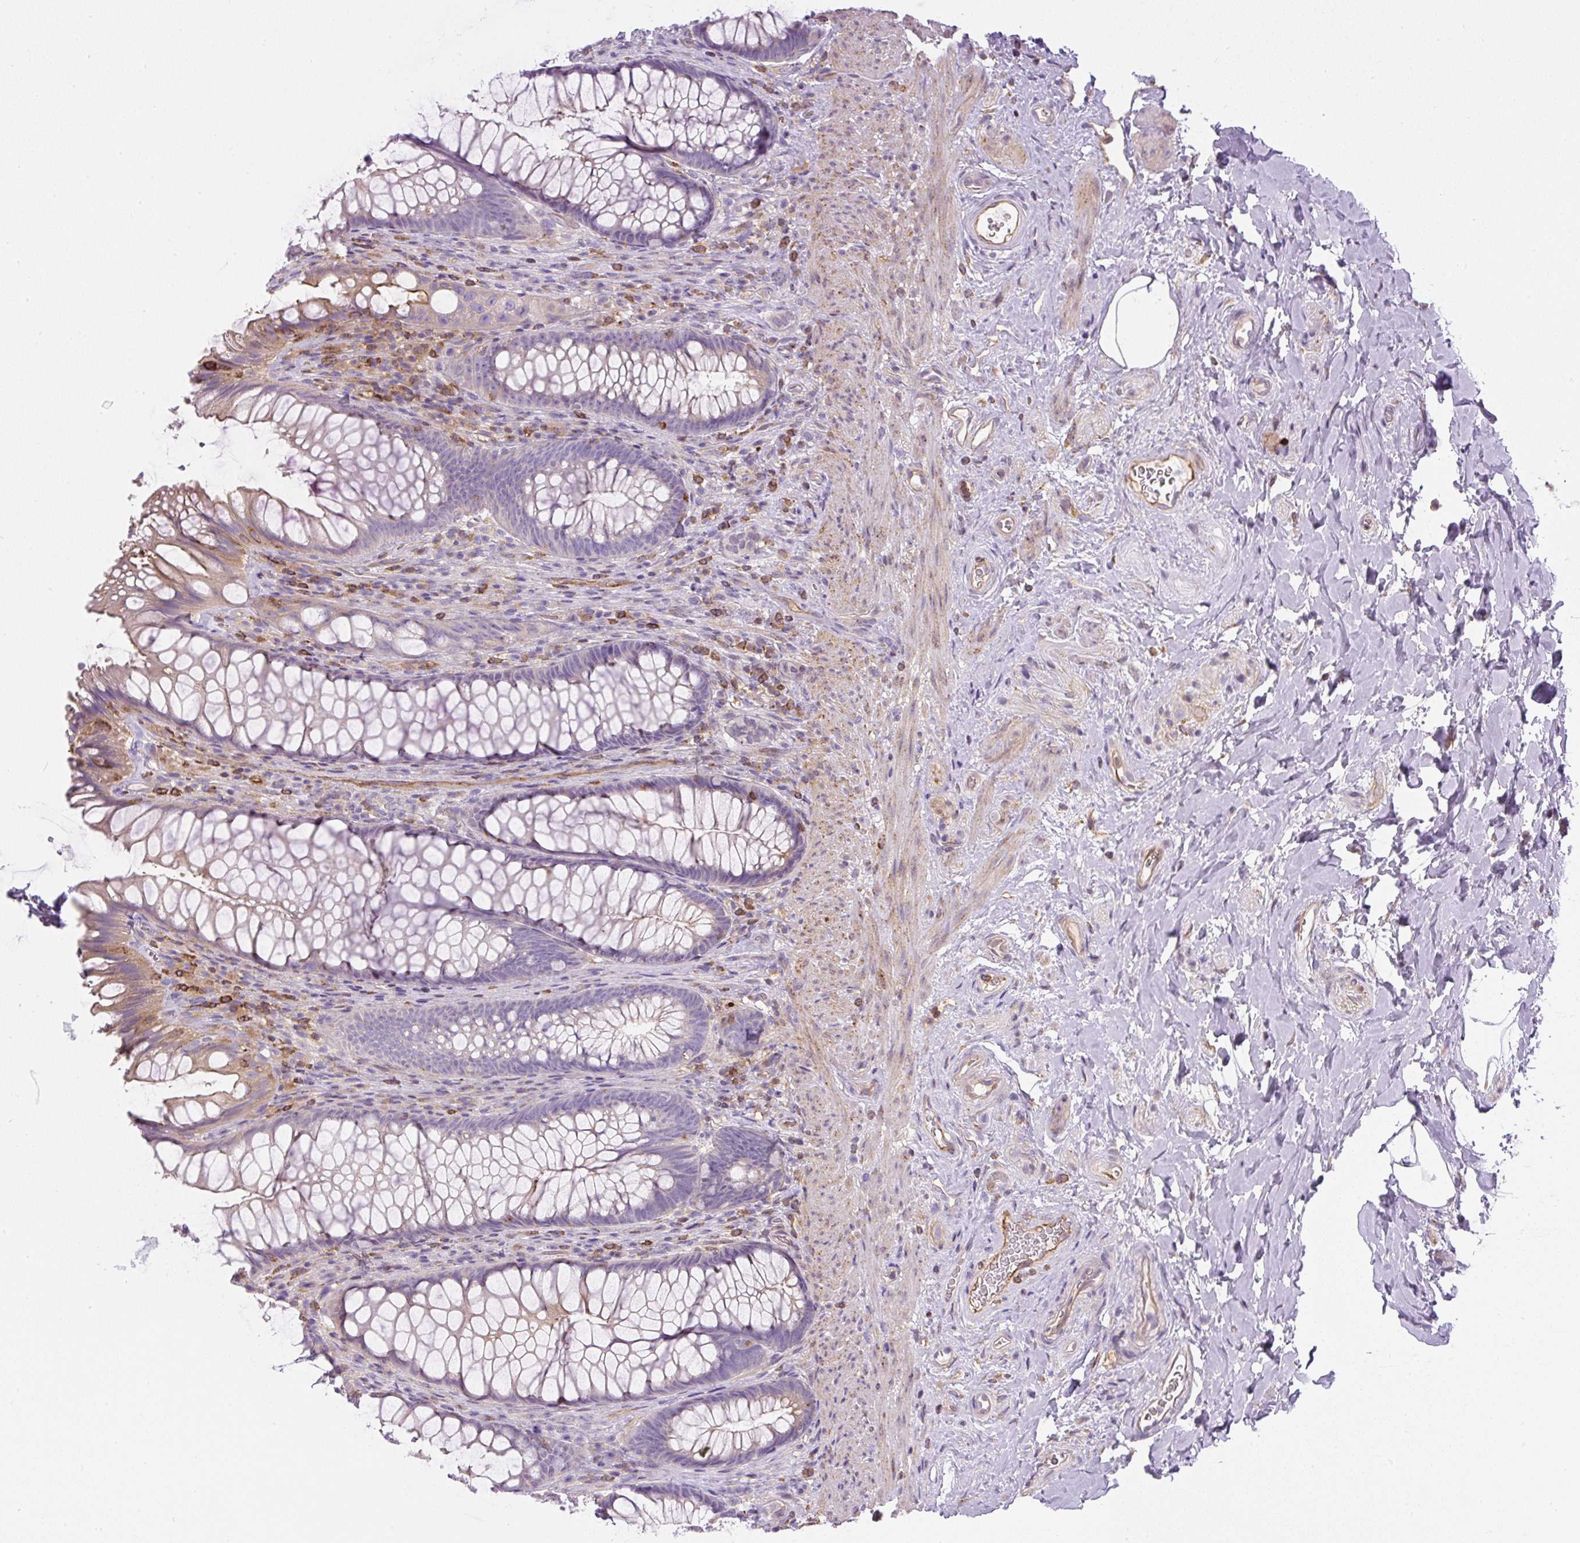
{"staining": {"intensity": "moderate", "quantity": "<25%", "location": "cytoplasmic/membranous"}, "tissue": "rectum", "cell_type": "Glandular cells", "image_type": "normal", "snomed": [{"axis": "morphology", "description": "Normal tissue, NOS"}, {"axis": "topography", "description": "Rectum"}], "caption": "Glandular cells demonstrate moderate cytoplasmic/membranous positivity in about <25% of cells in benign rectum. Using DAB (brown) and hematoxylin (blue) stains, captured at high magnification using brightfield microscopy.", "gene": "PIP5KL1", "patient": {"sex": "male", "age": 53}}